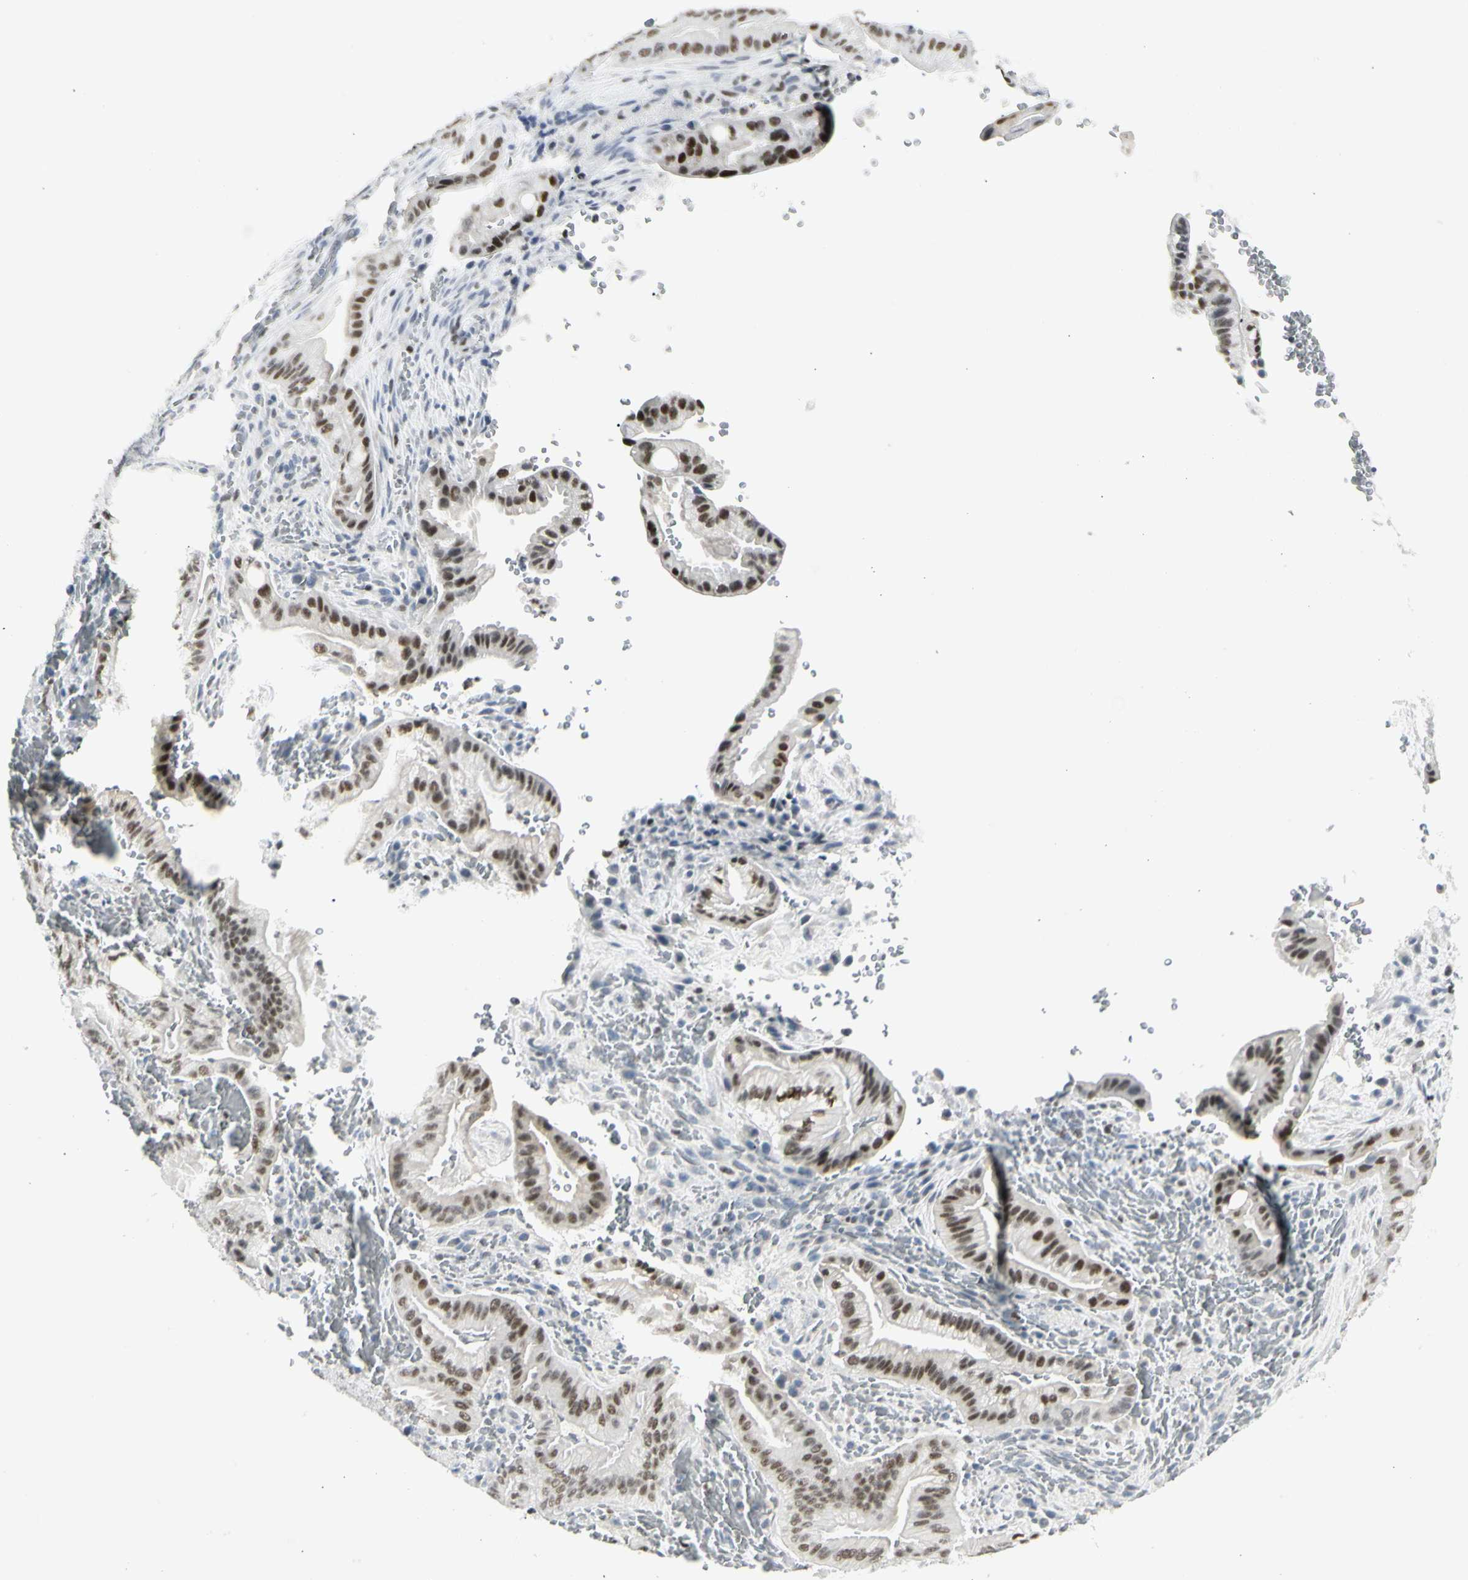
{"staining": {"intensity": "strong", "quantity": ">75%", "location": "nuclear"}, "tissue": "liver cancer", "cell_type": "Tumor cells", "image_type": "cancer", "snomed": [{"axis": "morphology", "description": "Cholangiocarcinoma"}, {"axis": "topography", "description": "Liver"}], "caption": "High-power microscopy captured an IHC photomicrograph of liver cholangiocarcinoma, revealing strong nuclear positivity in about >75% of tumor cells. The staining is performed using DAB brown chromogen to label protein expression. The nuclei are counter-stained blue using hematoxylin.", "gene": "ZBTB7B", "patient": {"sex": "female", "age": 68}}